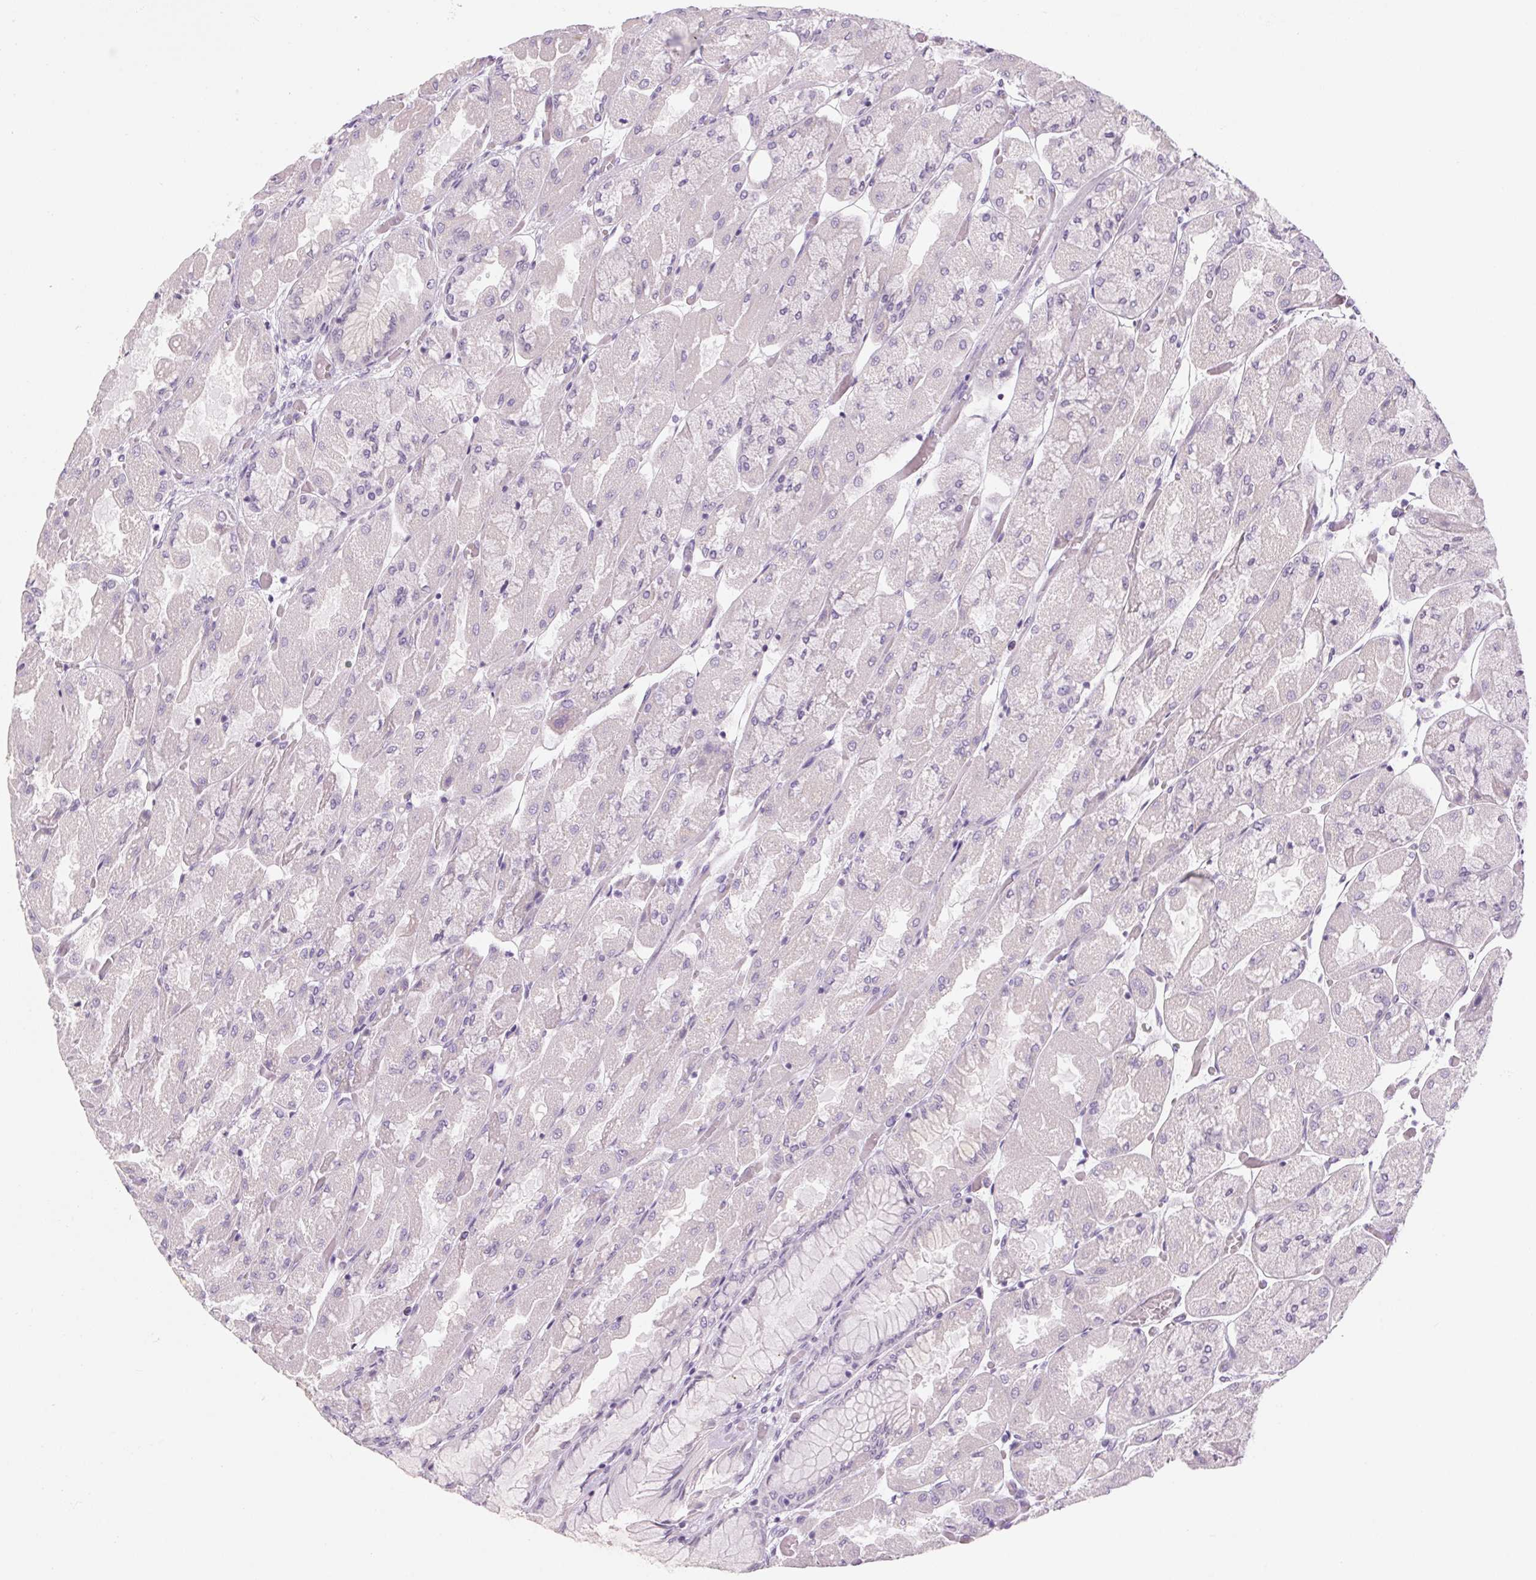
{"staining": {"intensity": "negative", "quantity": "none", "location": "none"}, "tissue": "stomach", "cell_type": "Glandular cells", "image_type": "normal", "snomed": [{"axis": "morphology", "description": "Normal tissue, NOS"}, {"axis": "topography", "description": "Stomach"}], "caption": "High magnification brightfield microscopy of benign stomach stained with DAB (brown) and counterstained with hematoxylin (blue): glandular cells show no significant positivity.", "gene": "RPTN", "patient": {"sex": "female", "age": 61}}